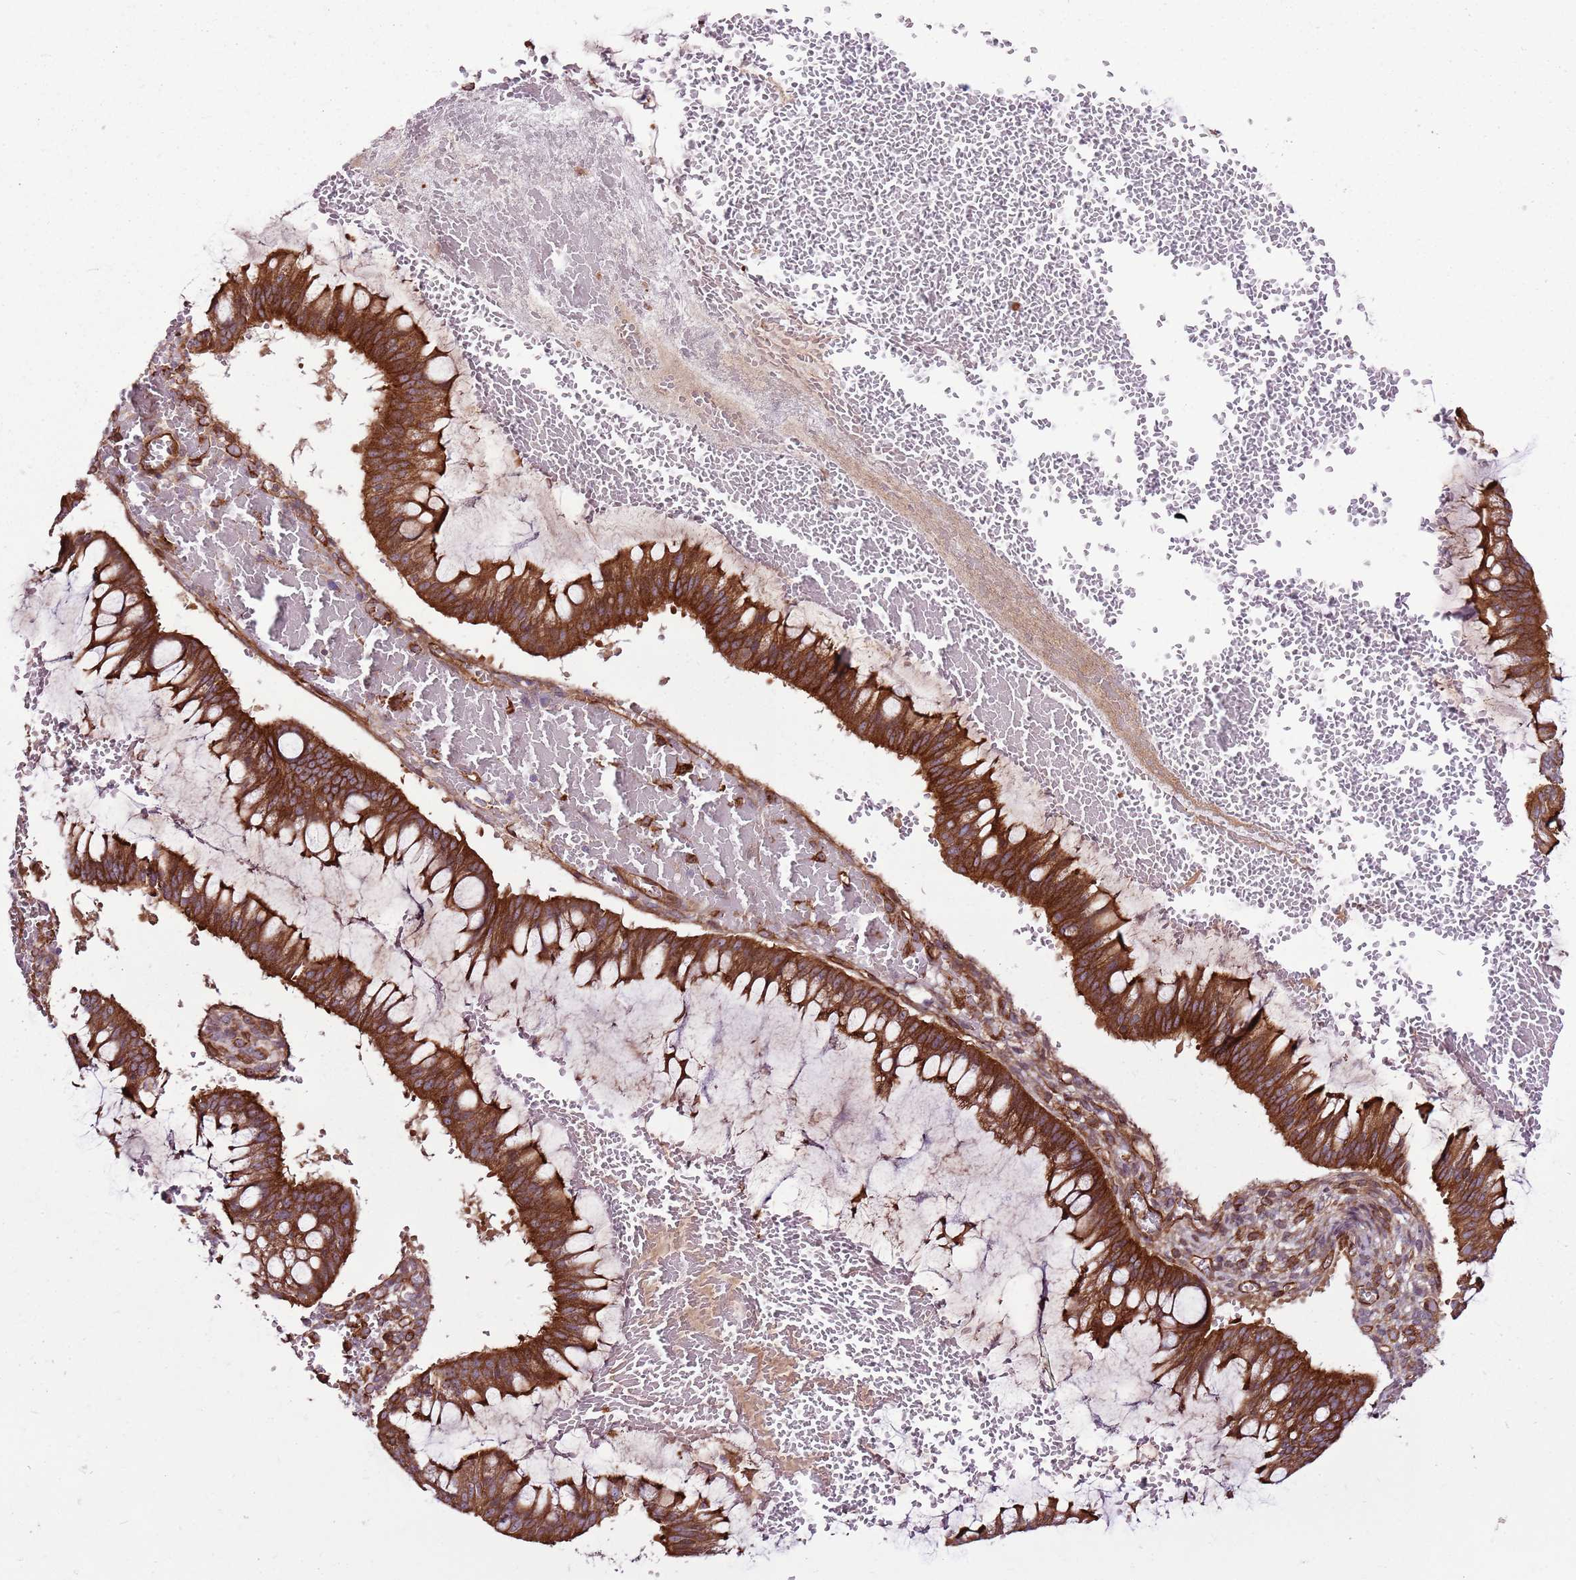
{"staining": {"intensity": "strong", "quantity": ">75%", "location": "cytoplasmic/membranous"}, "tissue": "ovarian cancer", "cell_type": "Tumor cells", "image_type": "cancer", "snomed": [{"axis": "morphology", "description": "Cystadenocarcinoma, mucinous, NOS"}, {"axis": "topography", "description": "Ovary"}], "caption": "An IHC image of tumor tissue is shown. Protein staining in brown highlights strong cytoplasmic/membranous positivity in ovarian cancer (mucinous cystadenocarcinoma) within tumor cells. The protein is shown in brown color, while the nuclei are stained blue.", "gene": "ZNF827", "patient": {"sex": "female", "age": 73}}